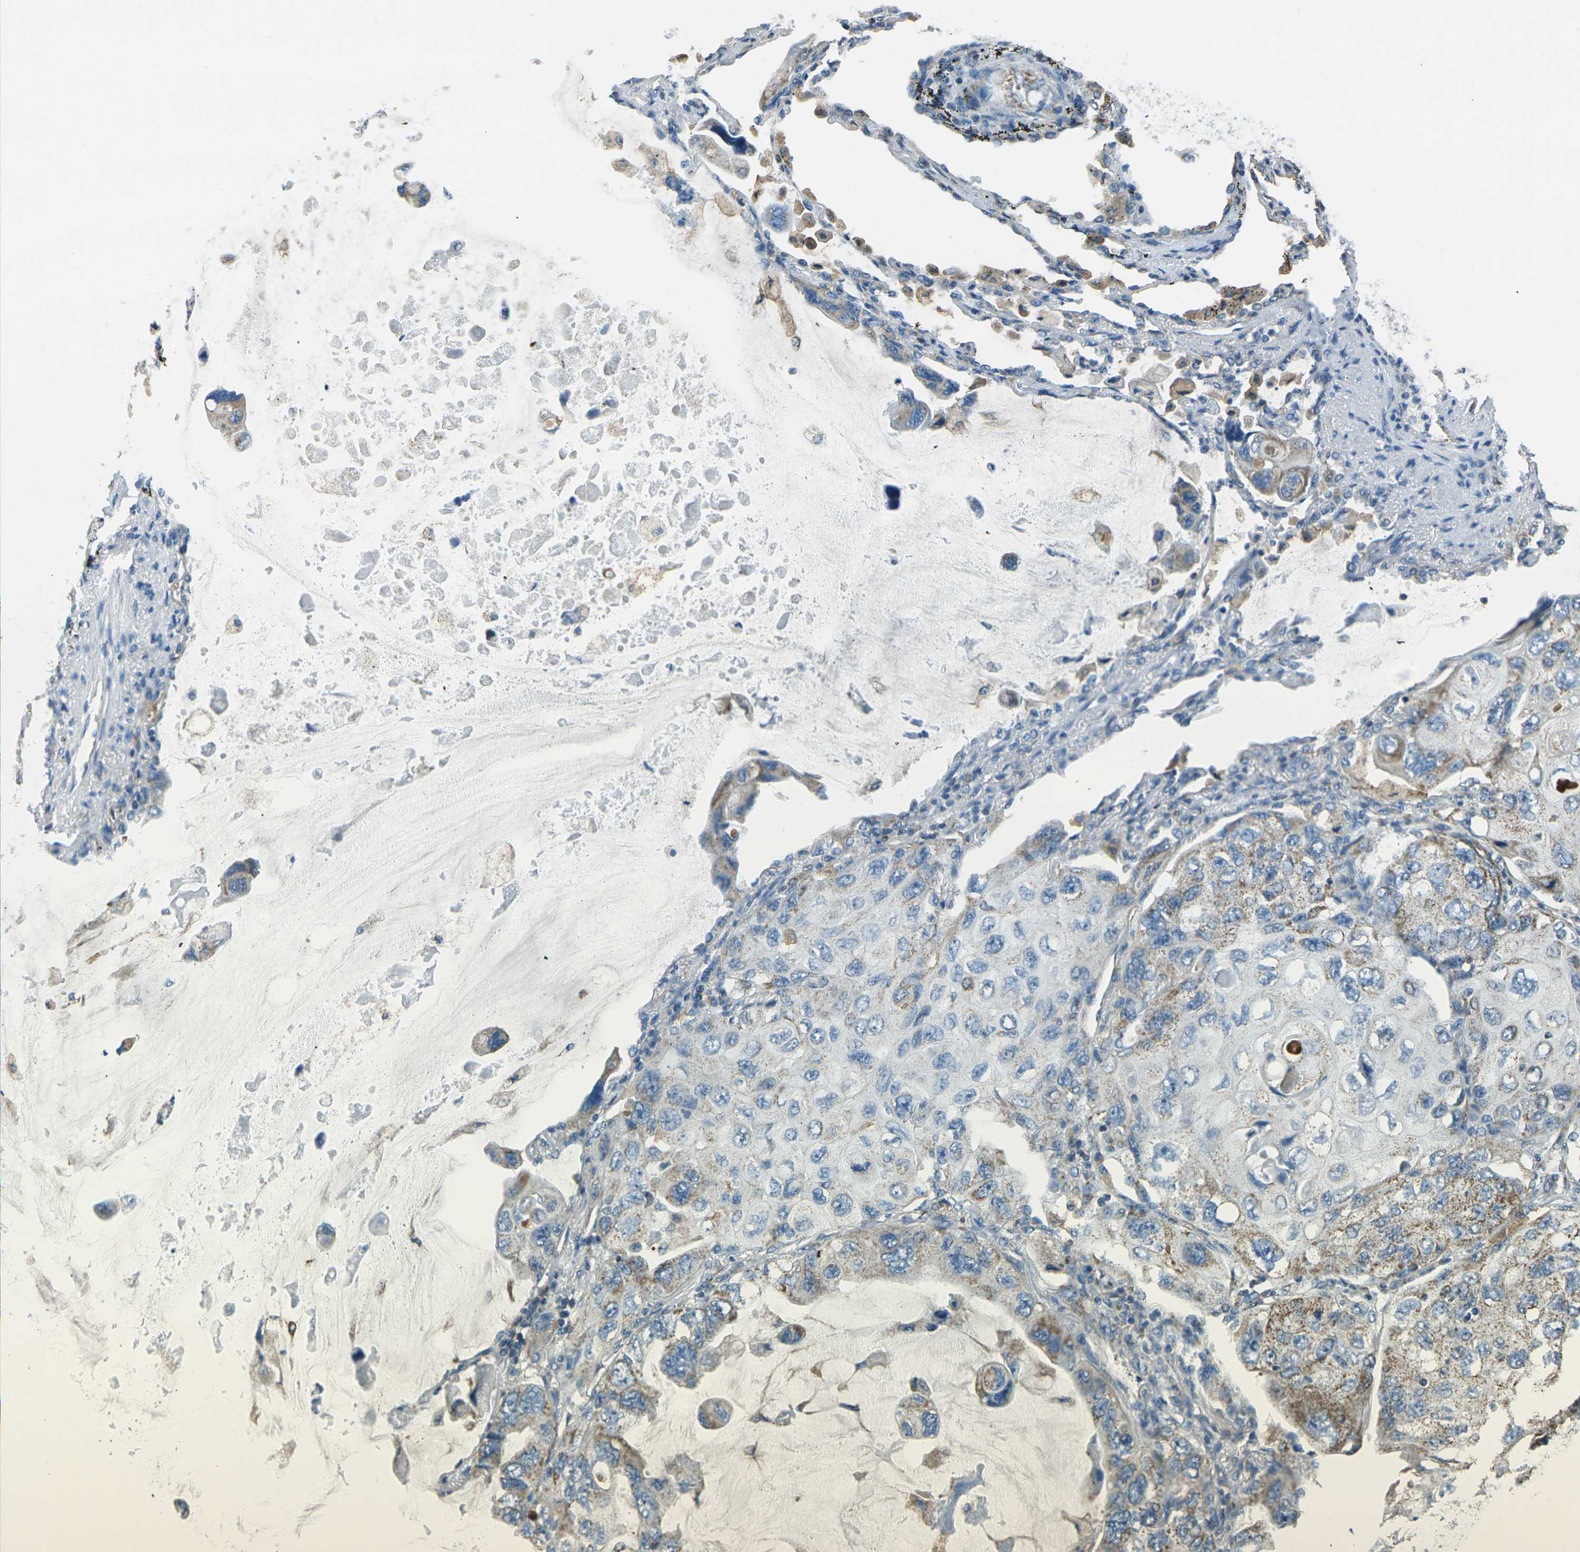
{"staining": {"intensity": "moderate", "quantity": "25%-75%", "location": "cytoplasmic/membranous"}, "tissue": "lung cancer", "cell_type": "Tumor cells", "image_type": "cancer", "snomed": [{"axis": "morphology", "description": "Squamous cell carcinoma, NOS"}, {"axis": "topography", "description": "Lung"}], "caption": "A histopathology image of squamous cell carcinoma (lung) stained for a protein displays moderate cytoplasmic/membranous brown staining in tumor cells. Immunohistochemistry stains the protein in brown and the nuclei are stained blue.", "gene": "IRF3", "patient": {"sex": "female", "age": 73}}